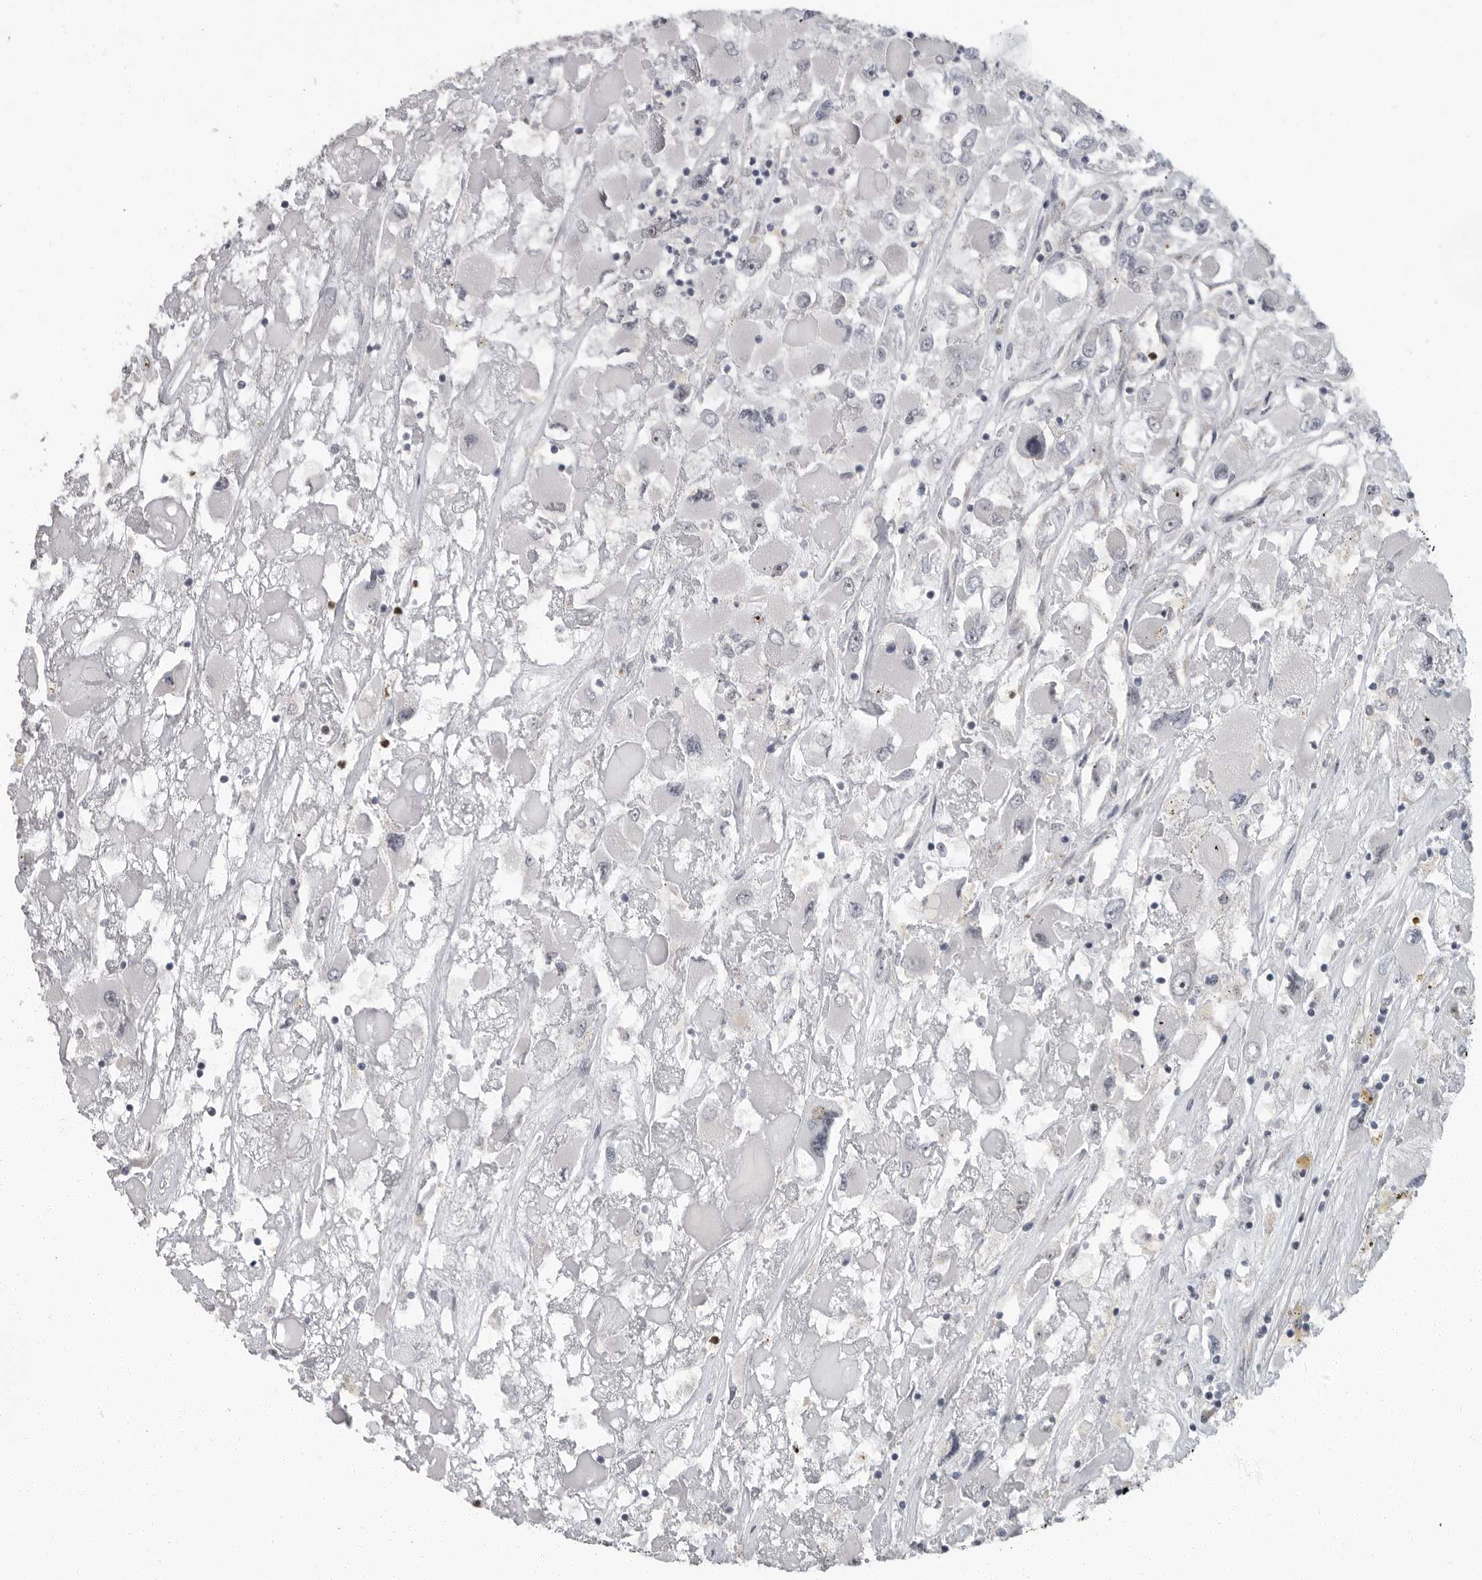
{"staining": {"intensity": "negative", "quantity": "none", "location": "none"}, "tissue": "renal cancer", "cell_type": "Tumor cells", "image_type": "cancer", "snomed": [{"axis": "morphology", "description": "Adenocarcinoma, NOS"}, {"axis": "topography", "description": "Kidney"}], "caption": "The immunohistochemistry (IHC) micrograph has no significant expression in tumor cells of renal cancer tissue.", "gene": "PDCD11", "patient": {"sex": "female", "age": 52}}